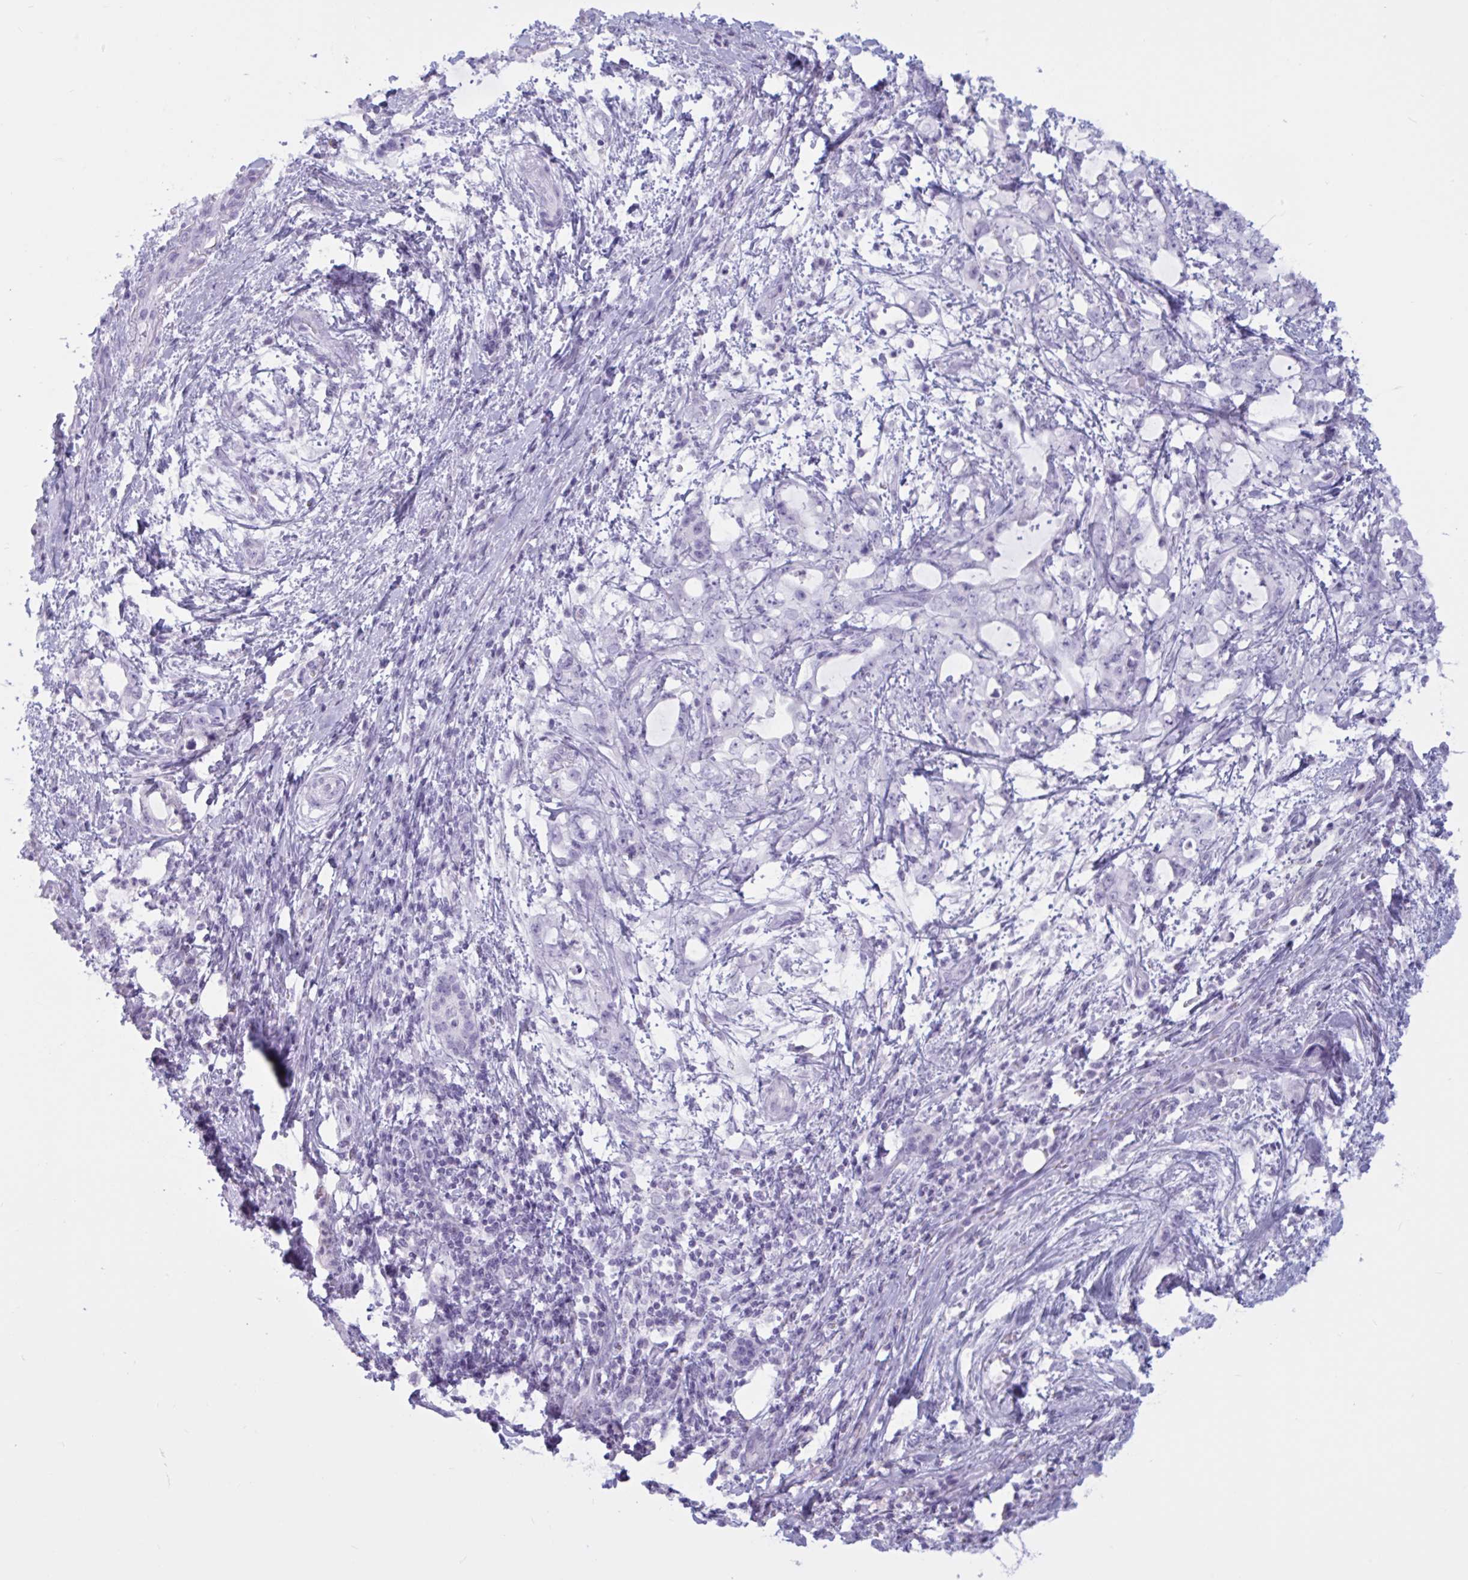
{"staining": {"intensity": "negative", "quantity": "none", "location": "none"}, "tissue": "pancreatic cancer", "cell_type": "Tumor cells", "image_type": "cancer", "snomed": [{"axis": "morphology", "description": "Adenocarcinoma, NOS"}, {"axis": "topography", "description": "Pancreas"}], "caption": "Immunohistochemical staining of human pancreatic cancer (adenocarcinoma) reveals no significant staining in tumor cells.", "gene": "BBS10", "patient": {"sex": "female", "age": 61}}